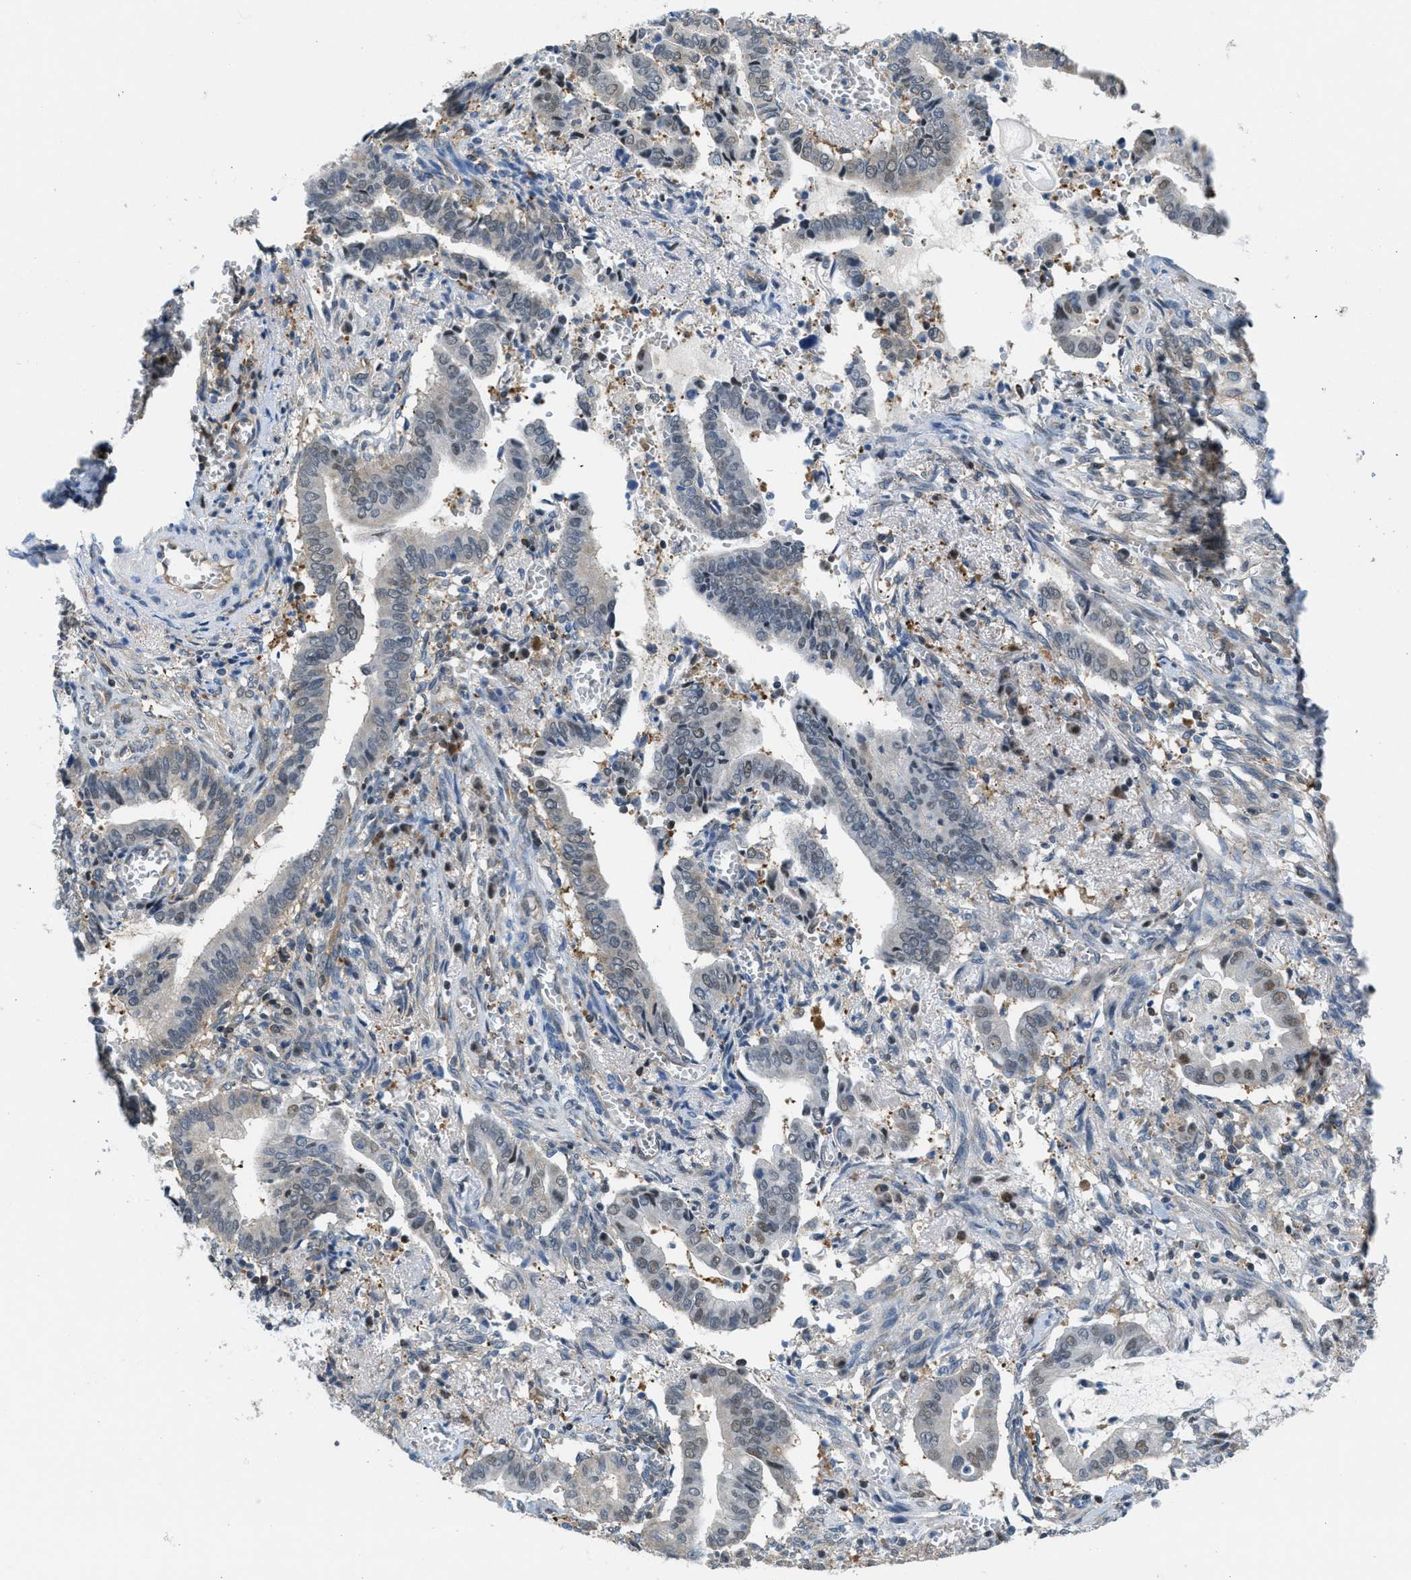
{"staining": {"intensity": "weak", "quantity": "<25%", "location": "nuclear"}, "tissue": "cervical cancer", "cell_type": "Tumor cells", "image_type": "cancer", "snomed": [{"axis": "morphology", "description": "Adenocarcinoma, NOS"}, {"axis": "topography", "description": "Cervix"}], "caption": "Immunohistochemical staining of human cervical cancer displays no significant positivity in tumor cells. (Brightfield microscopy of DAB immunohistochemistry (IHC) at high magnification).", "gene": "PIP5K1C", "patient": {"sex": "female", "age": 44}}